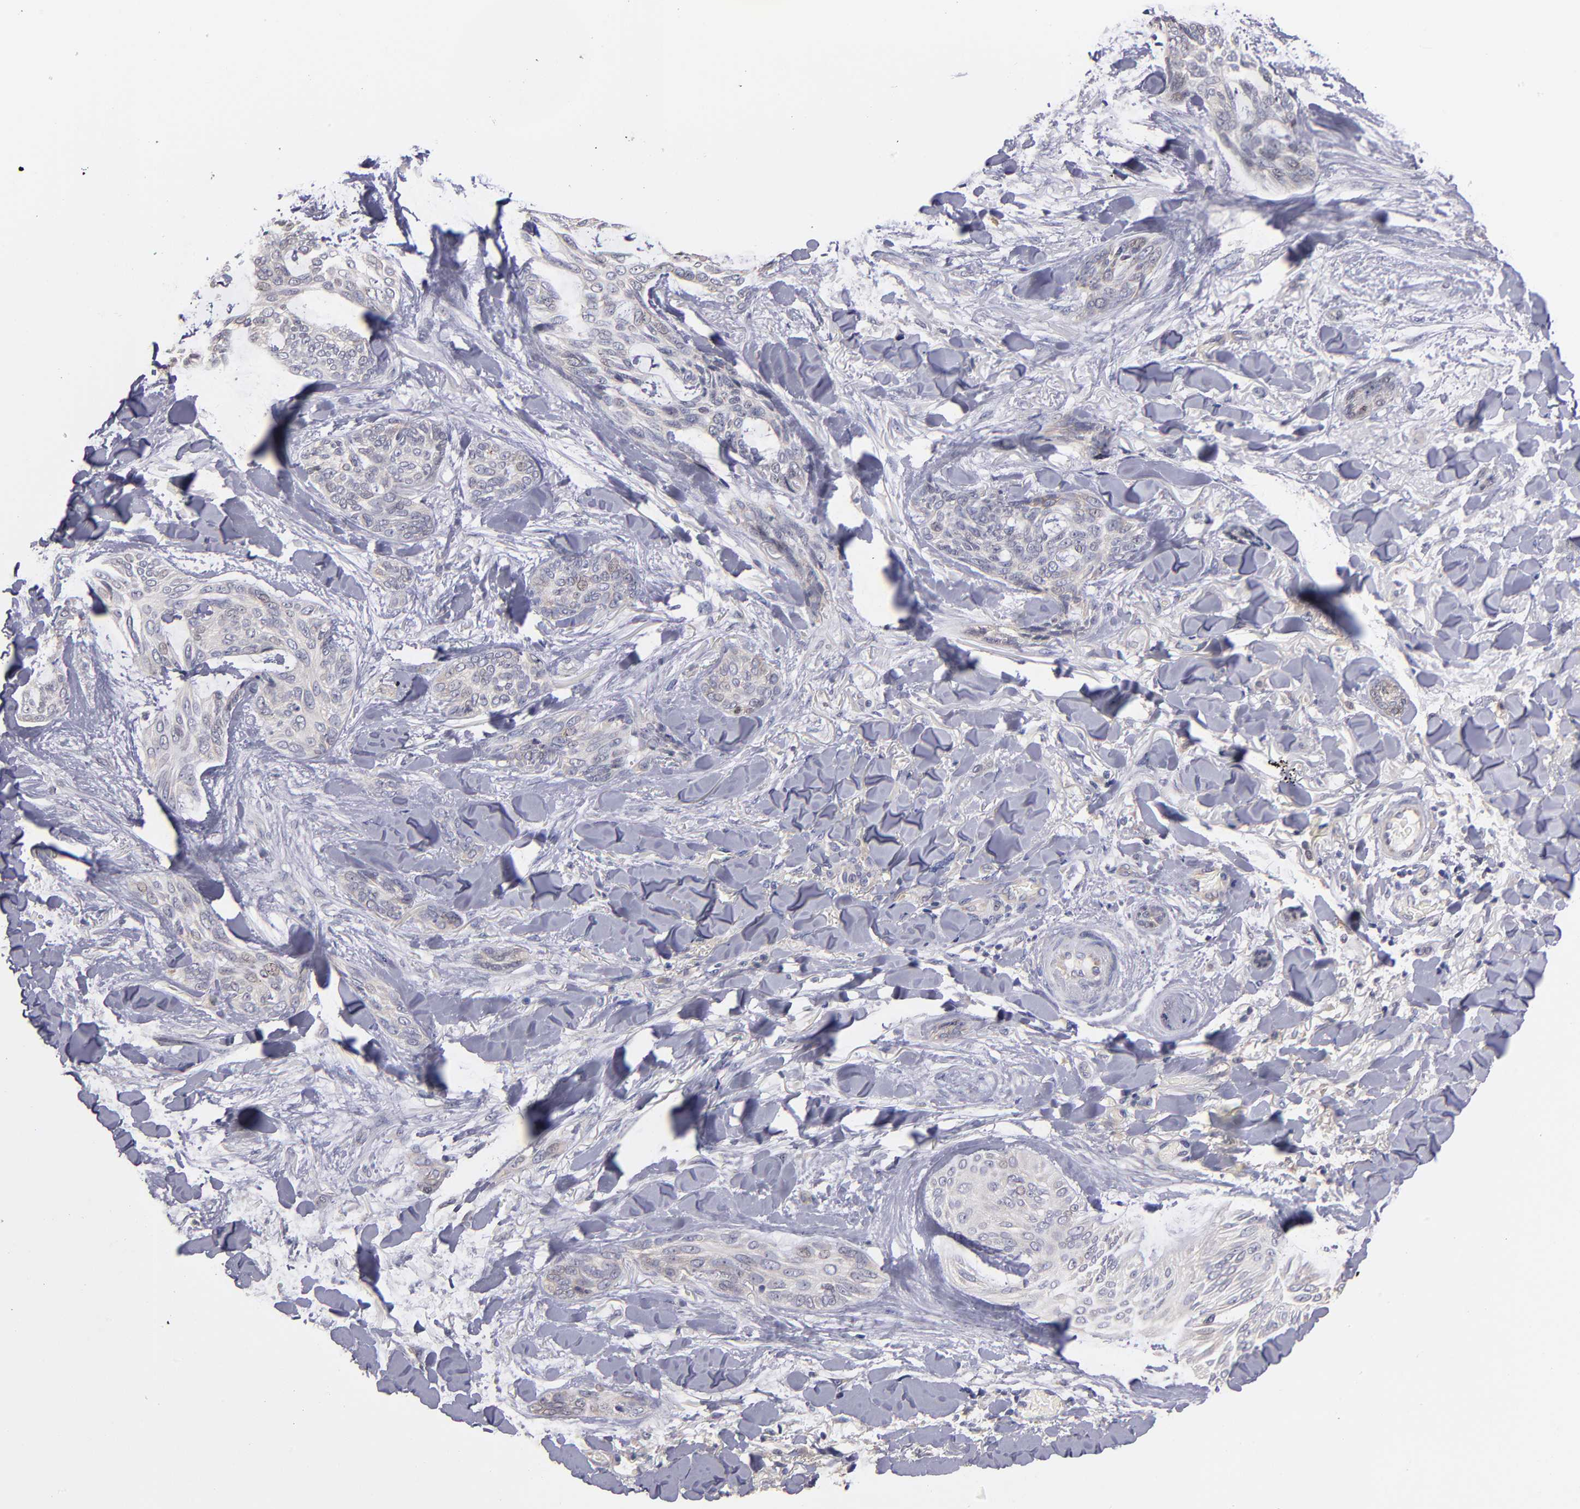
{"staining": {"intensity": "weak", "quantity": "25%-75%", "location": "cytoplasmic/membranous"}, "tissue": "skin cancer", "cell_type": "Tumor cells", "image_type": "cancer", "snomed": [{"axis": "morphology", "description": "Normal tissue, NOS"}, {"axis": "morphology", "description": "Basal cell carcinoma"}, {"axis": "topography", "description": "Skin"}], "caption": "Basal cell carcinoma (skin) stained with a brown dye shows weak cytoplasmic/membranous positive staining in approximately 25%-75% of tumor cells.", "gene": "EIF3L", "patient": {"sex": "female", "age": 71}}